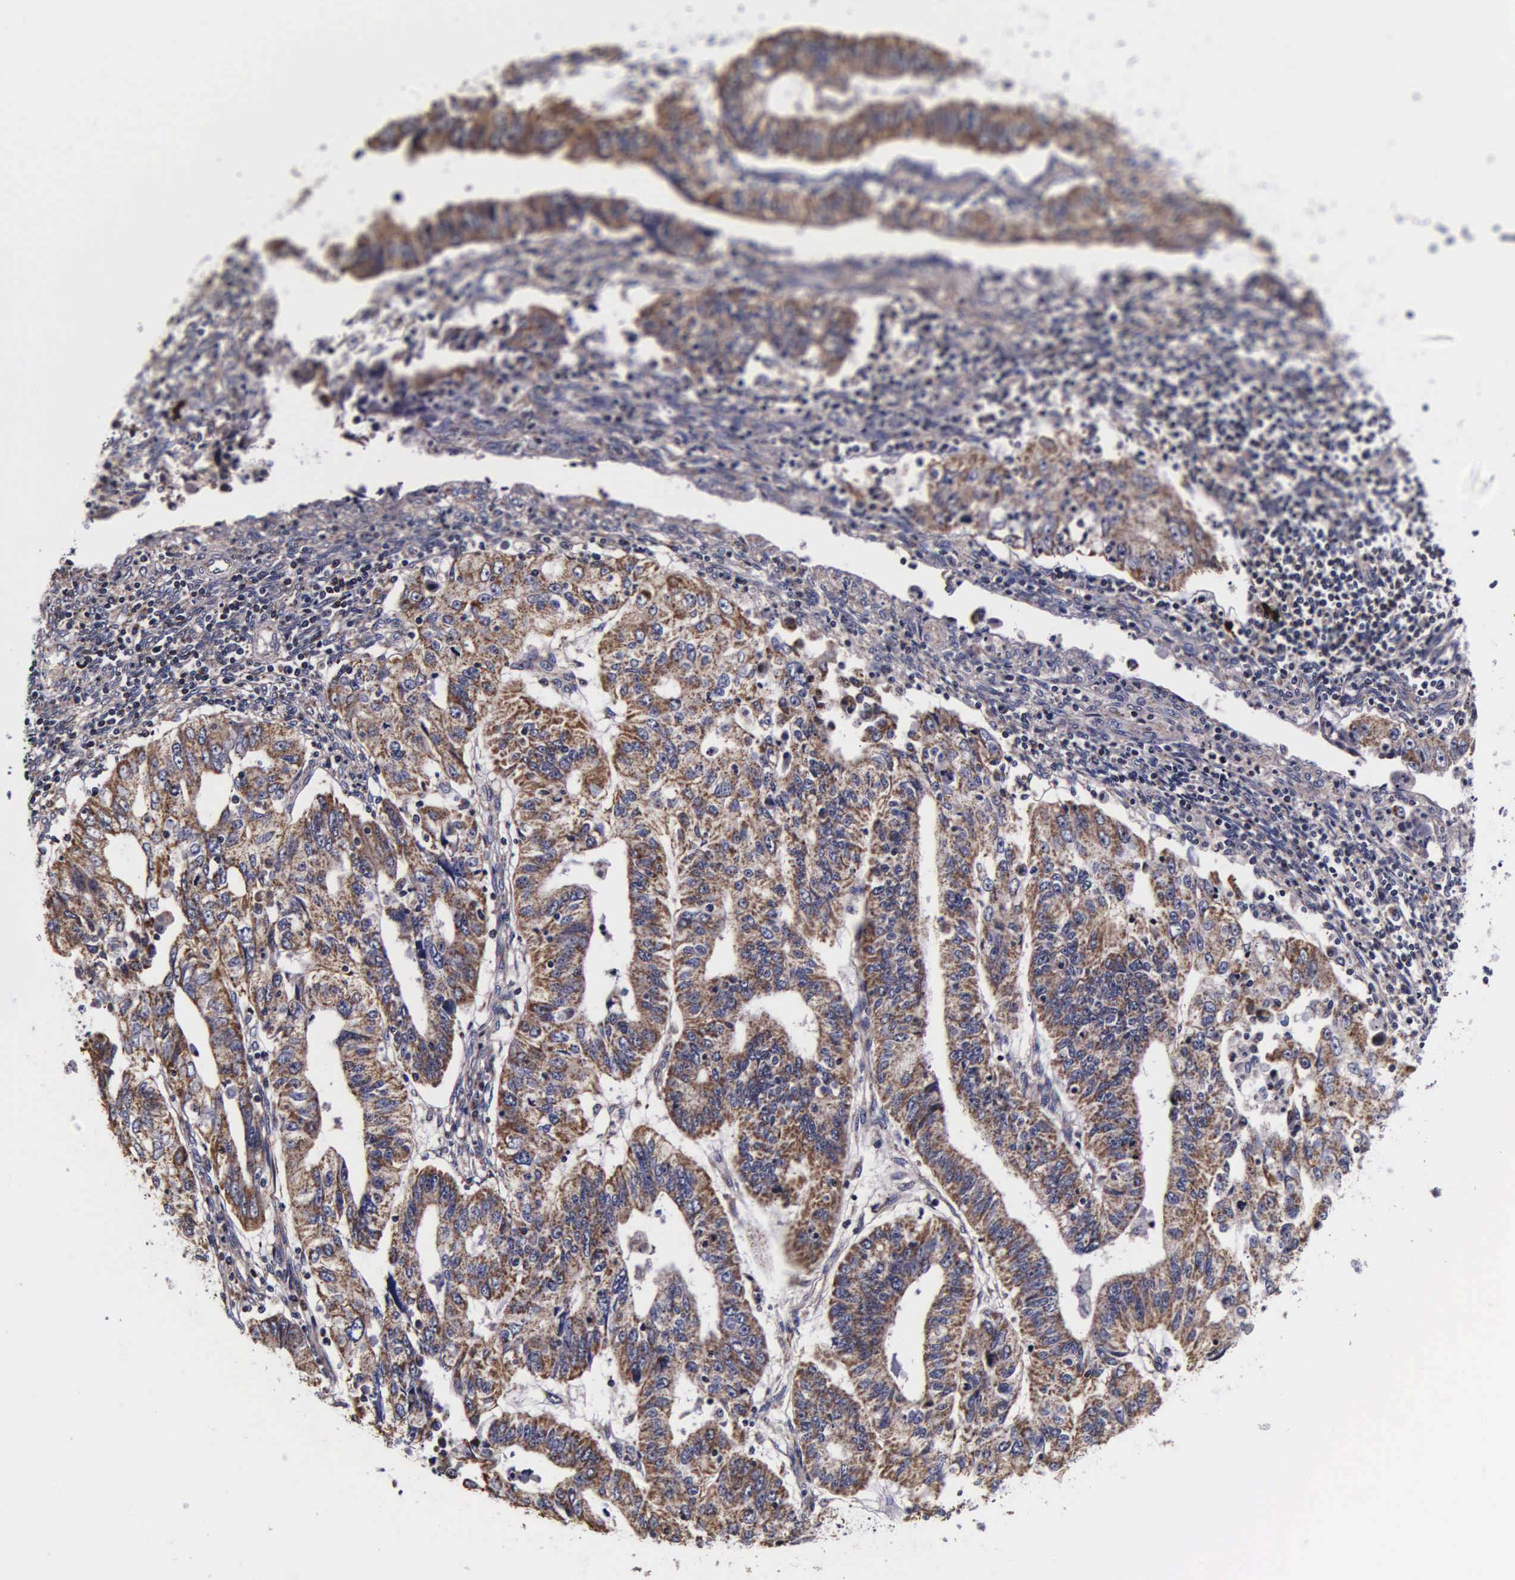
{"staining": {"intensity": "weak", "quantity": ">75%", "location": "cytoplasmic/membranous"}, "tissue": "endometrial cancer", "cell_type": "Tumor cells", "image_type": "cancer", "snomed": [{"axis": "morphology", "description": "Adenocarcinoma, NOS"}, {"axis": "topography", "description": "Endometrium"}], "caption": "A low amount of weak cytoplasmic/membranous expression is present in approximately >75% of tumor cells in endometrial cancer (adenocarcinoma) tissue.", "gene": "PSMA3", "patient": {"sex": "female", "age": 42}}